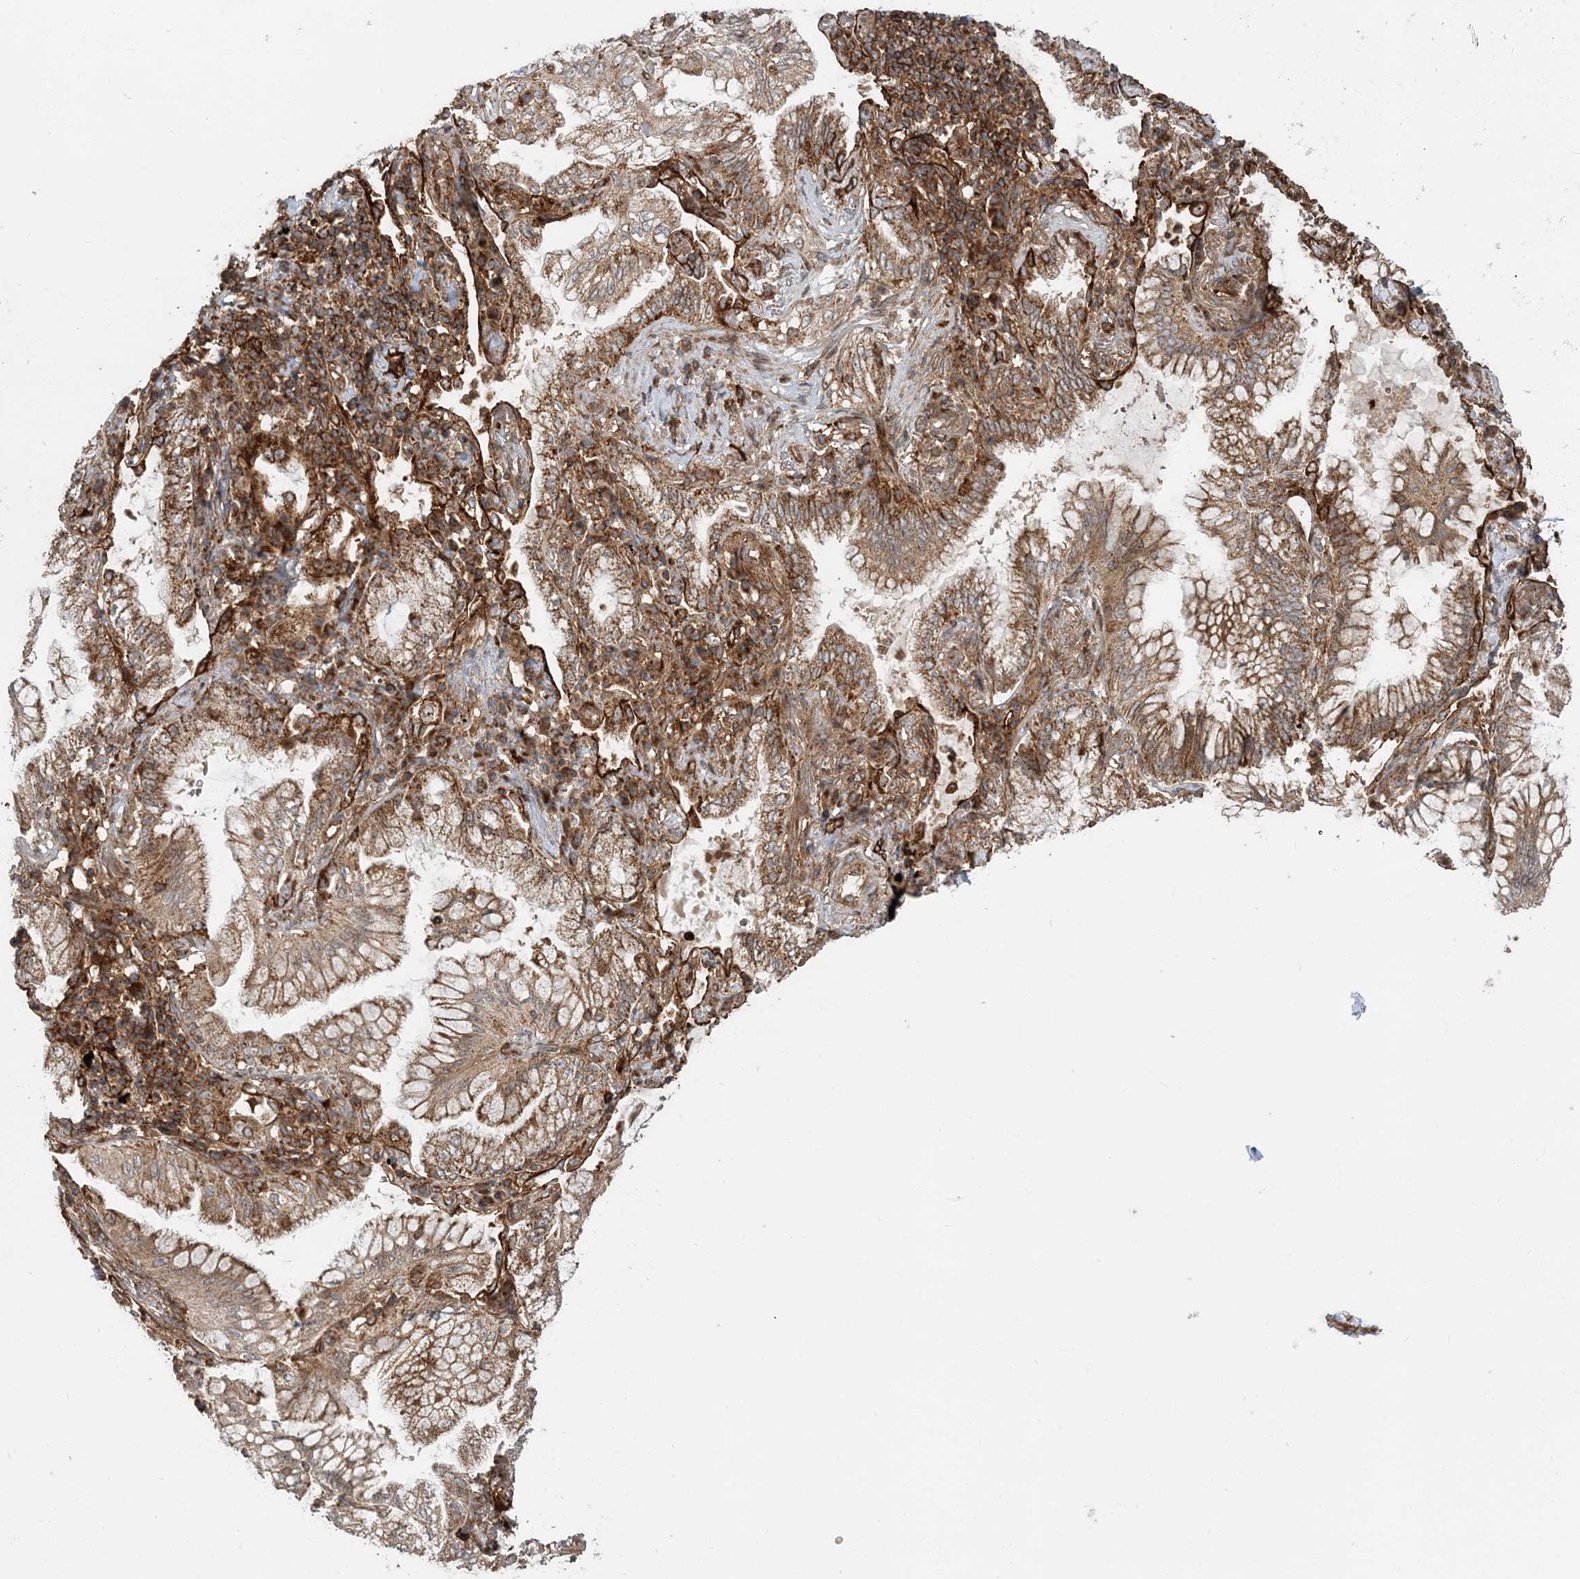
{"staining": {"intensity": "moderate", "quantity": ">75%", "location": "cytoplasmic/membranous"}, "tissue": "lung cancer", "cell_type": "Tumor cells", "image_type": "cancer", "snomed": [{"axis": "morphology", "description": "Adenocarcinoma, NOS"}, {"axis": "topography", "description": "Lung"}], "caption": "Human lung adenocarcinoma stained for a protein (brown) exhibits moderate cytoplasmic/membranous positive expression in approximately >75% of tumor cells.", "gene": "LRPPRC", "patient": {"sex": "female", "age": 70}}